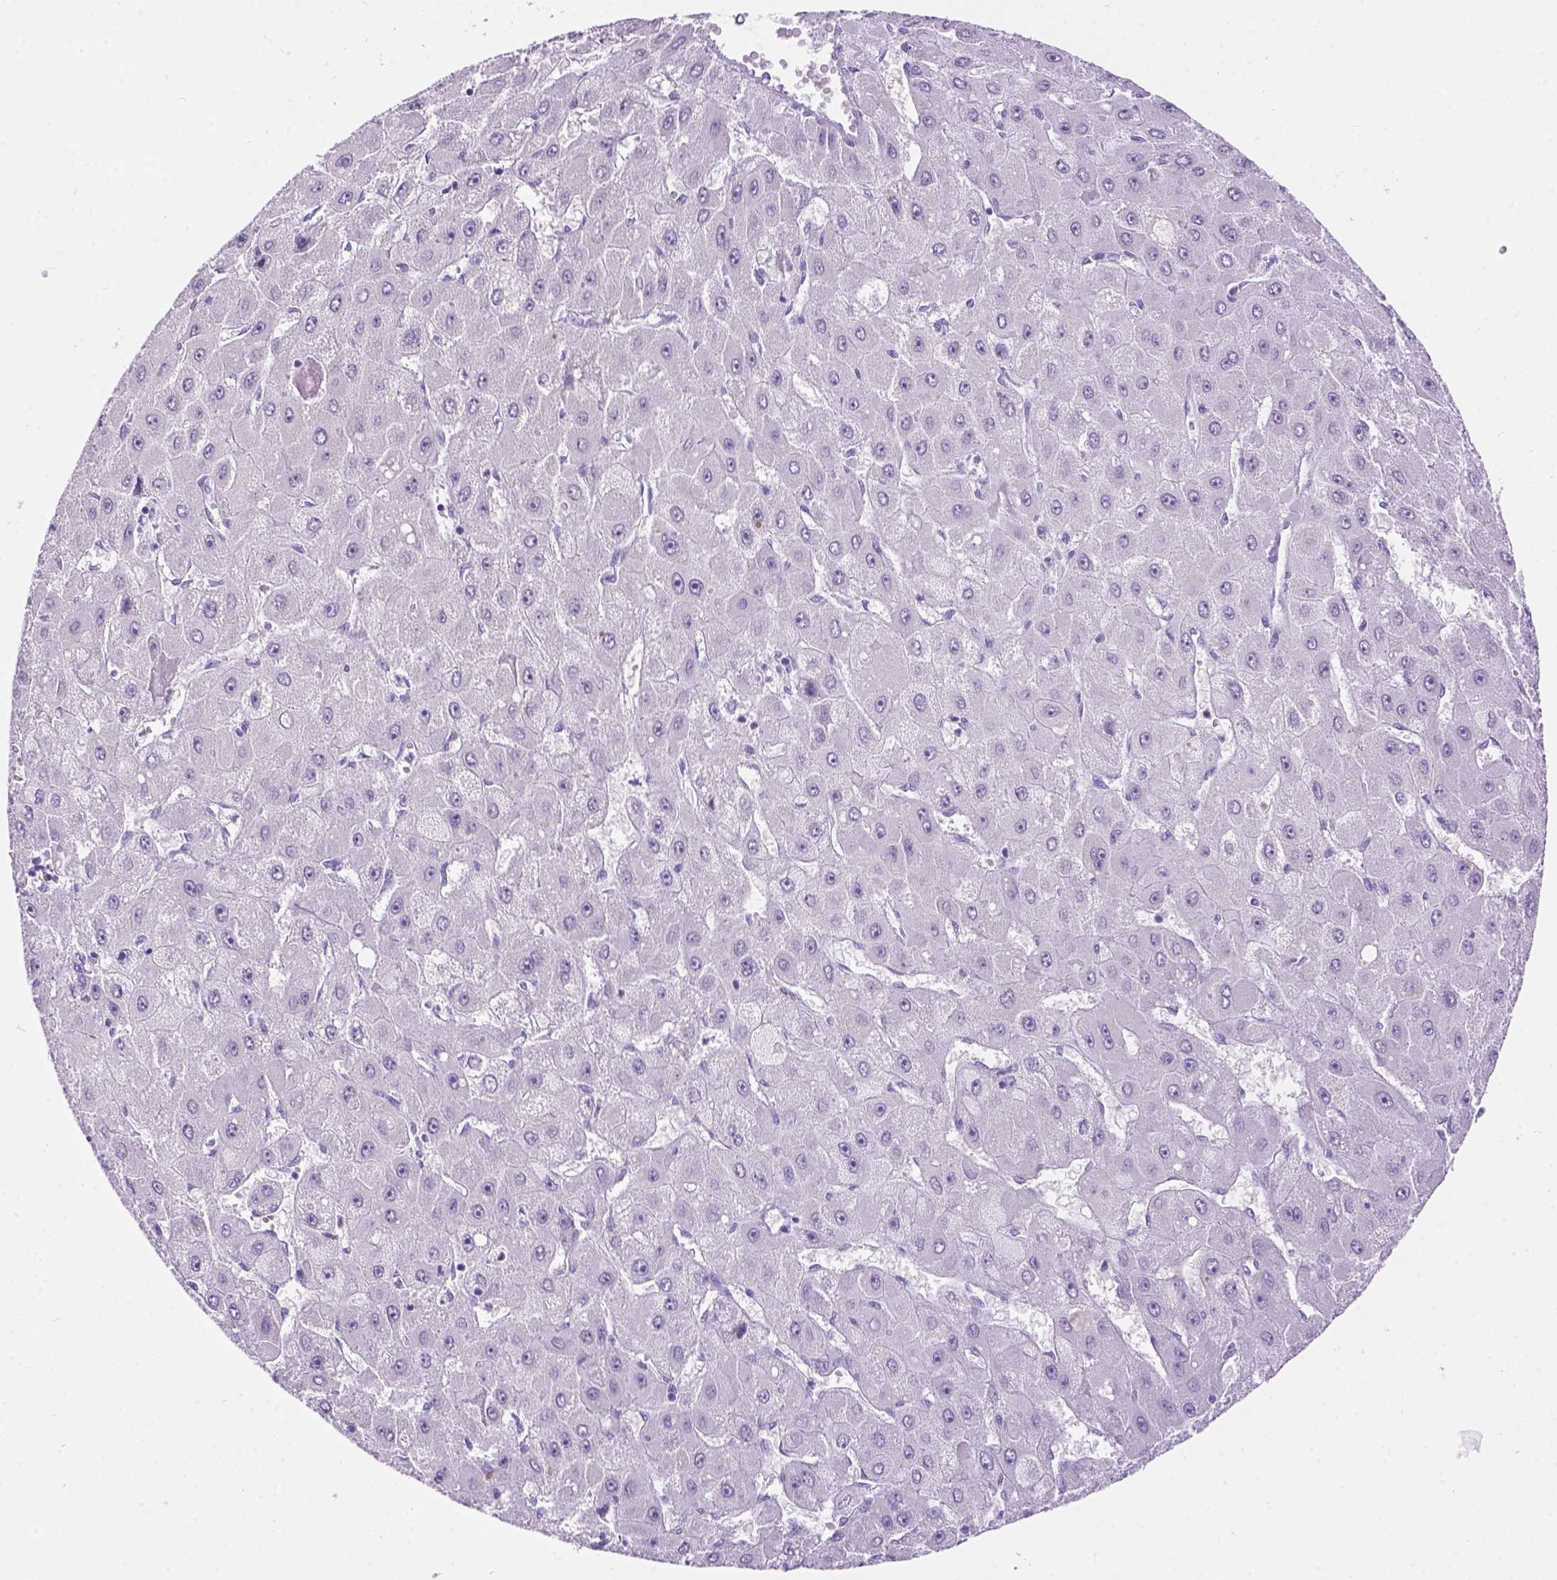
{"staining": {"intensity": "negative", "quantity": "none", "location": "none"}, "tissue": "liver cancer", "cell_type": "Tumor cells", "image_type": "cancer", "snomed": [{"axis": "morphology", "description": "Carcinoma, Hepatocellular, NOS"}, {"axis": "topography", "description": "Liver"}], "caption": "Tumor cells show no significant protein positivity in hepatocellular carcinoma (liver). (DAB immunohistochemistry (IHC) with hematoxylin counter stain).", "gene": "TMEM38A", "patient": {"sex": "female", "age": 25}}